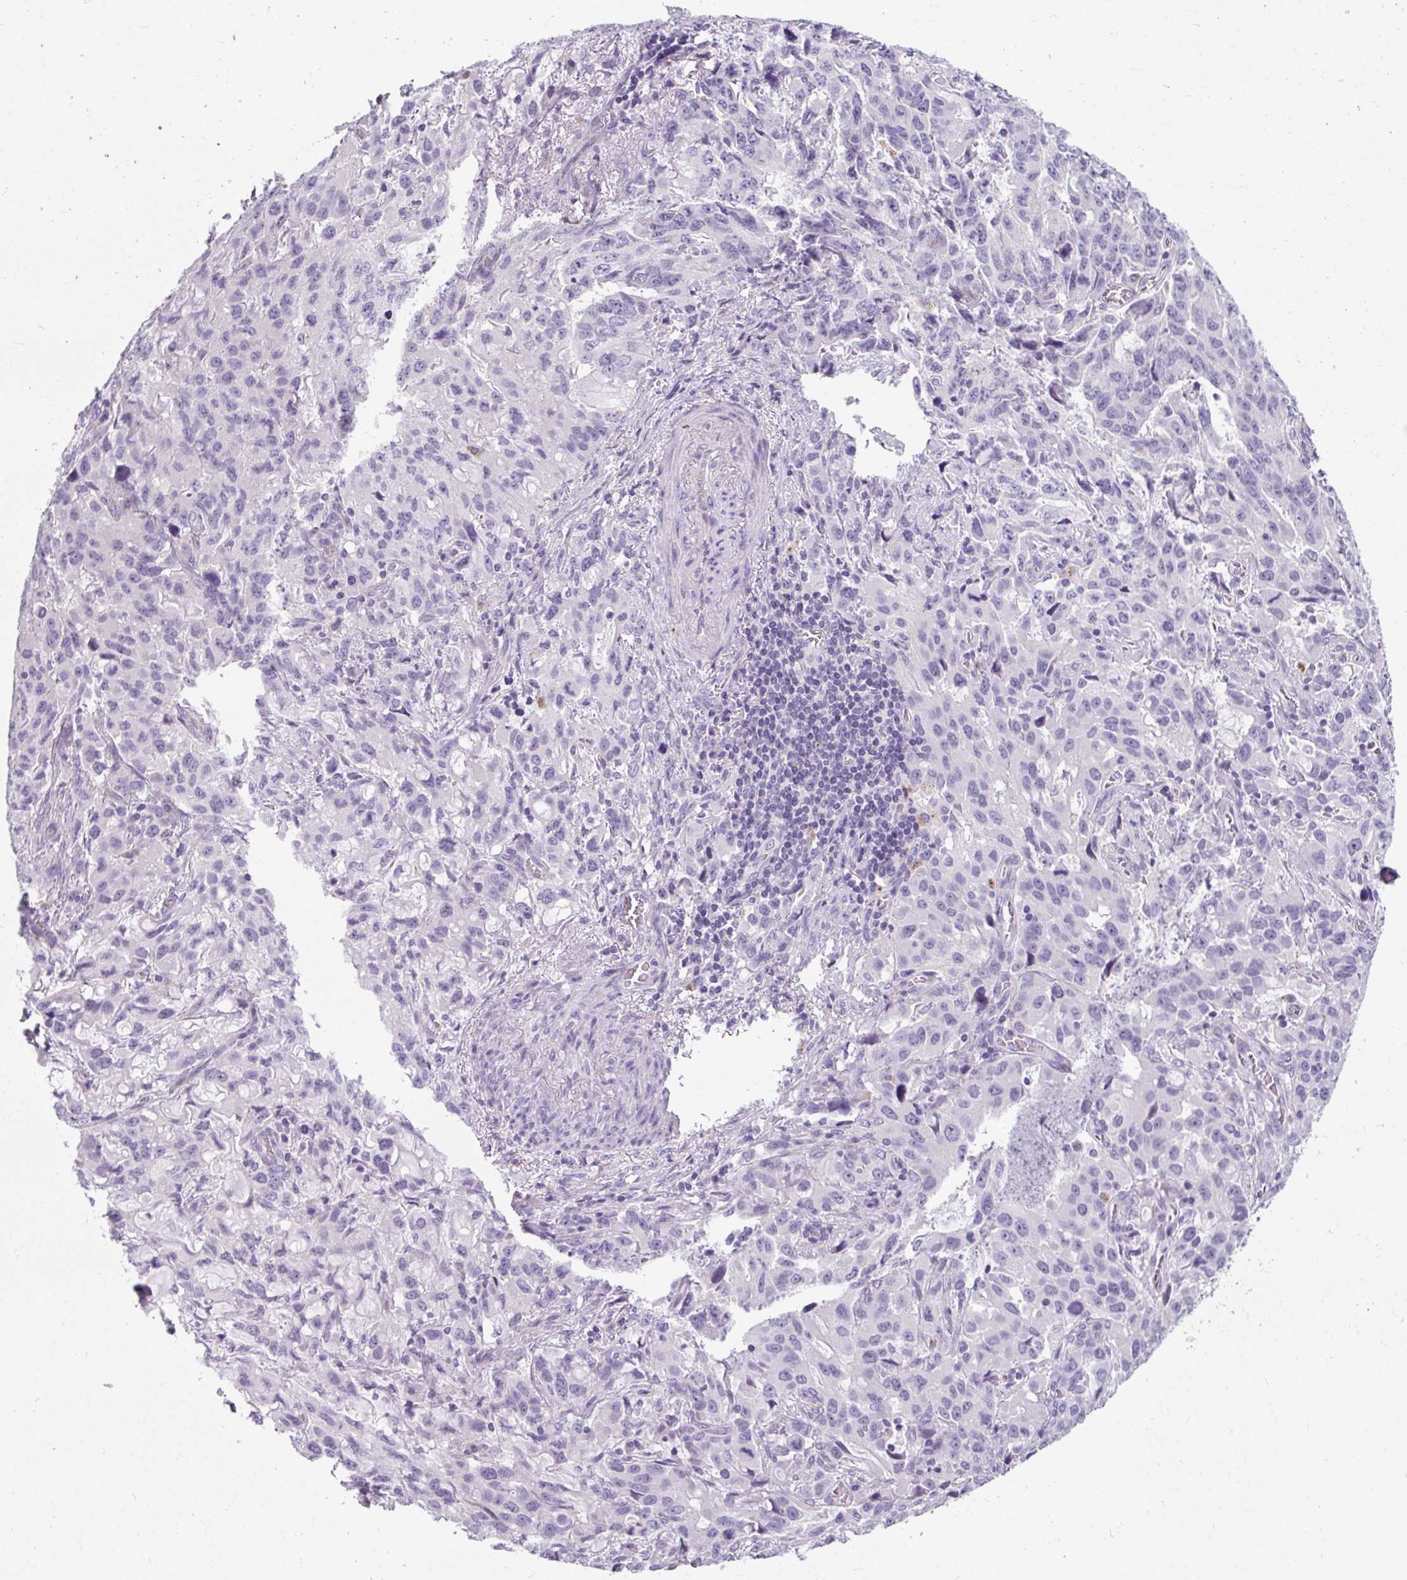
{"staining": {"intensity": "negative", "quantity": "none", "location": "none"}, "tissue": "stomach cancer", "cell_type": "Tumor cells", "image_type": "cancer", "snomed": [{"axis": "morphology", "description": "Adenocarcinoma, NOS"}, {"axis": "topography", "description": "Stomach, upper"}], "caption": "Protein analysis of stomach adenocarcinoma demonstrates no significant expression in tumor cells.", "gene": "EIF1AD", "patient": {"sex": "male", "age": 85}}